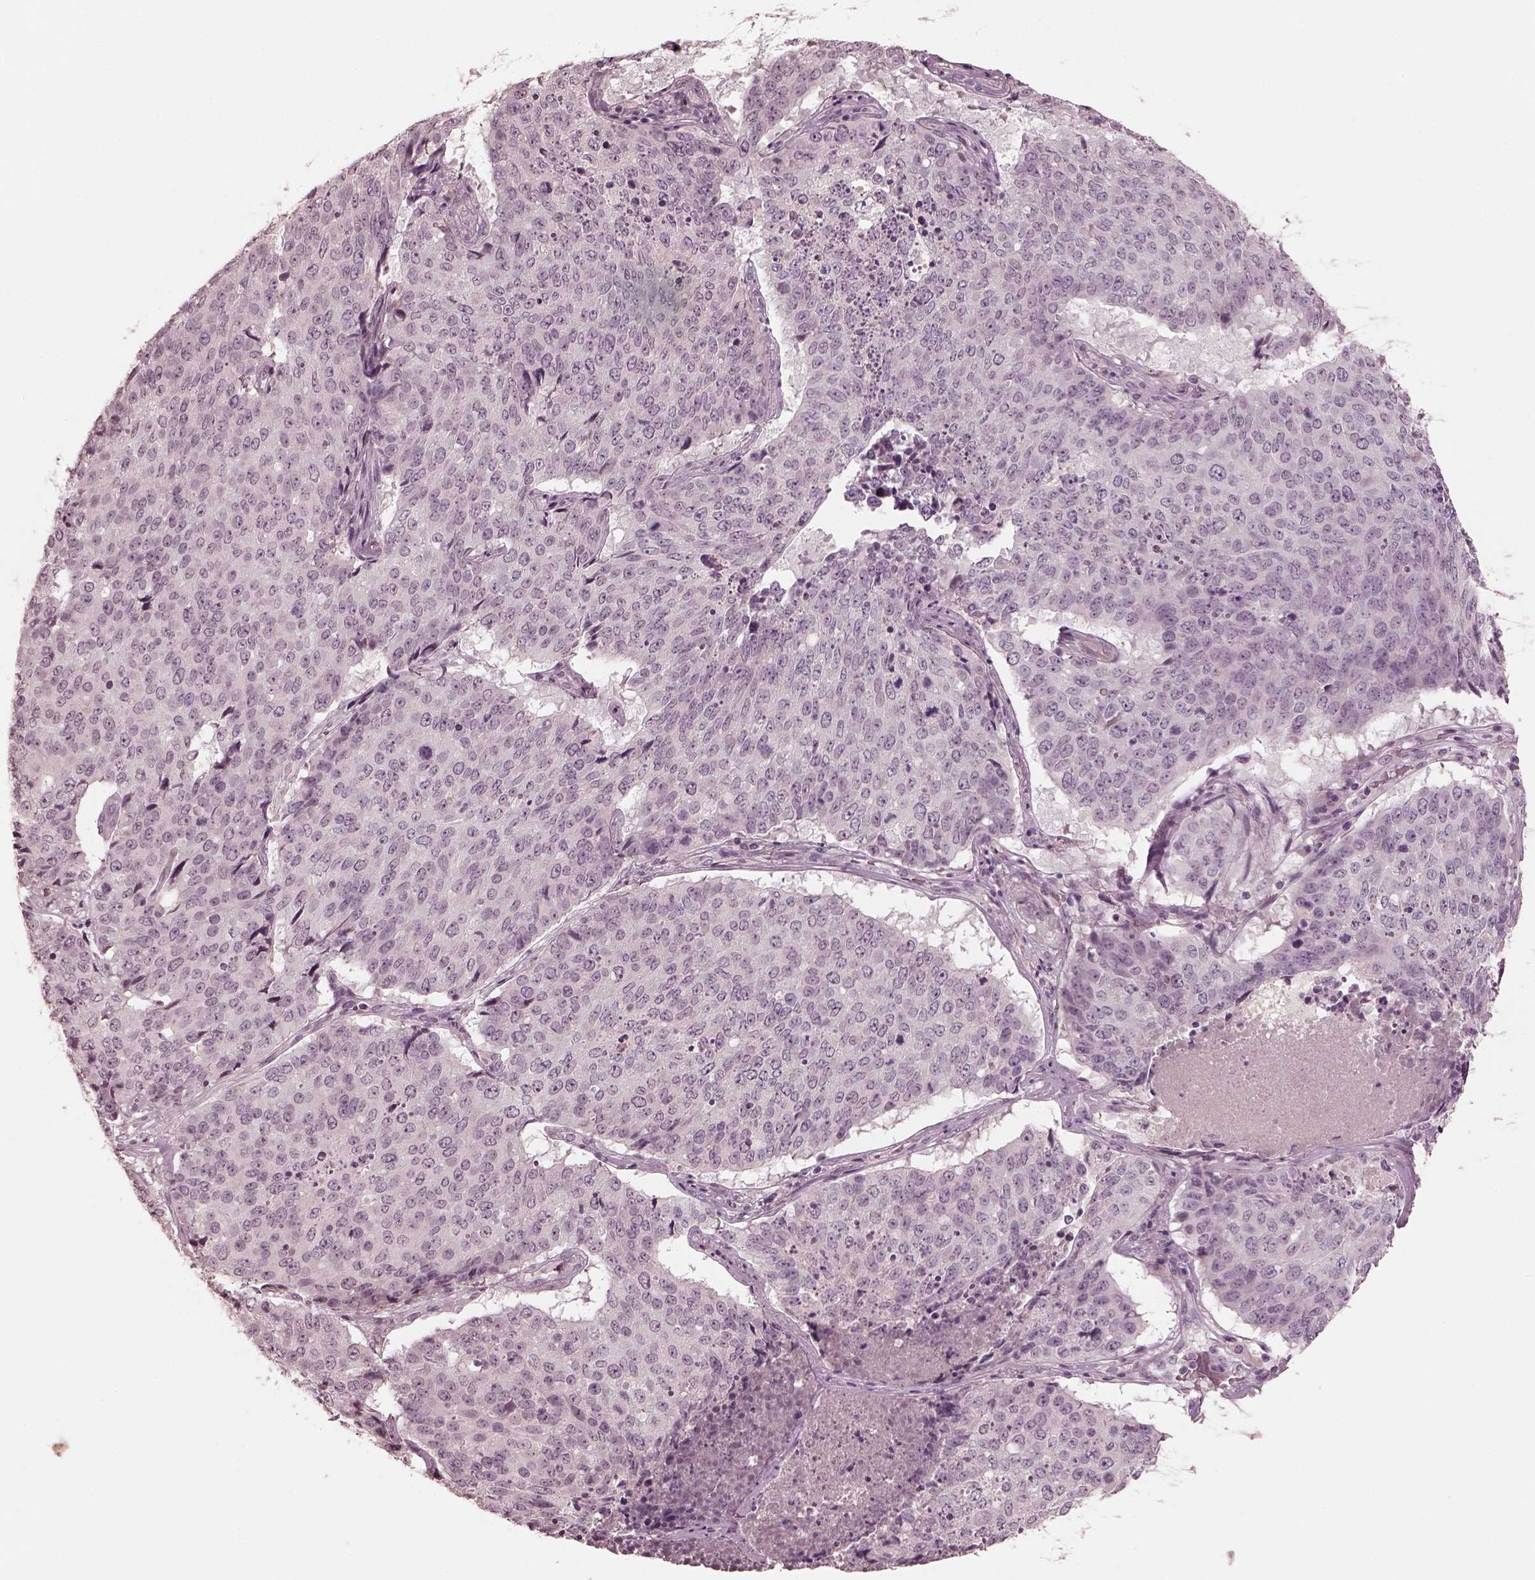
{"staining": {"intensity": "negative", "quantity": "none", "location": "none"}, "tissue": "lung cancer", "cell_type": "Tumor cells", "image_type": "cancer", "snomed": [{"axis": "morphology", "description": "Normal tissue, NOS"}, {"axis": "morphology", "description": "Squamous cell carcinoma, NOS"}, {"axis": "topography", "description": "Bronchus"}, {"axis": "topography", "description": "Lung"}], "caption": "Lung squamous cell carcinoma stained for a protein using immunohistochemistry (IHC) displays no positivity tumor cells.", "gene": "RCVRN", "patient": {"sex": "male", "age": 64}}